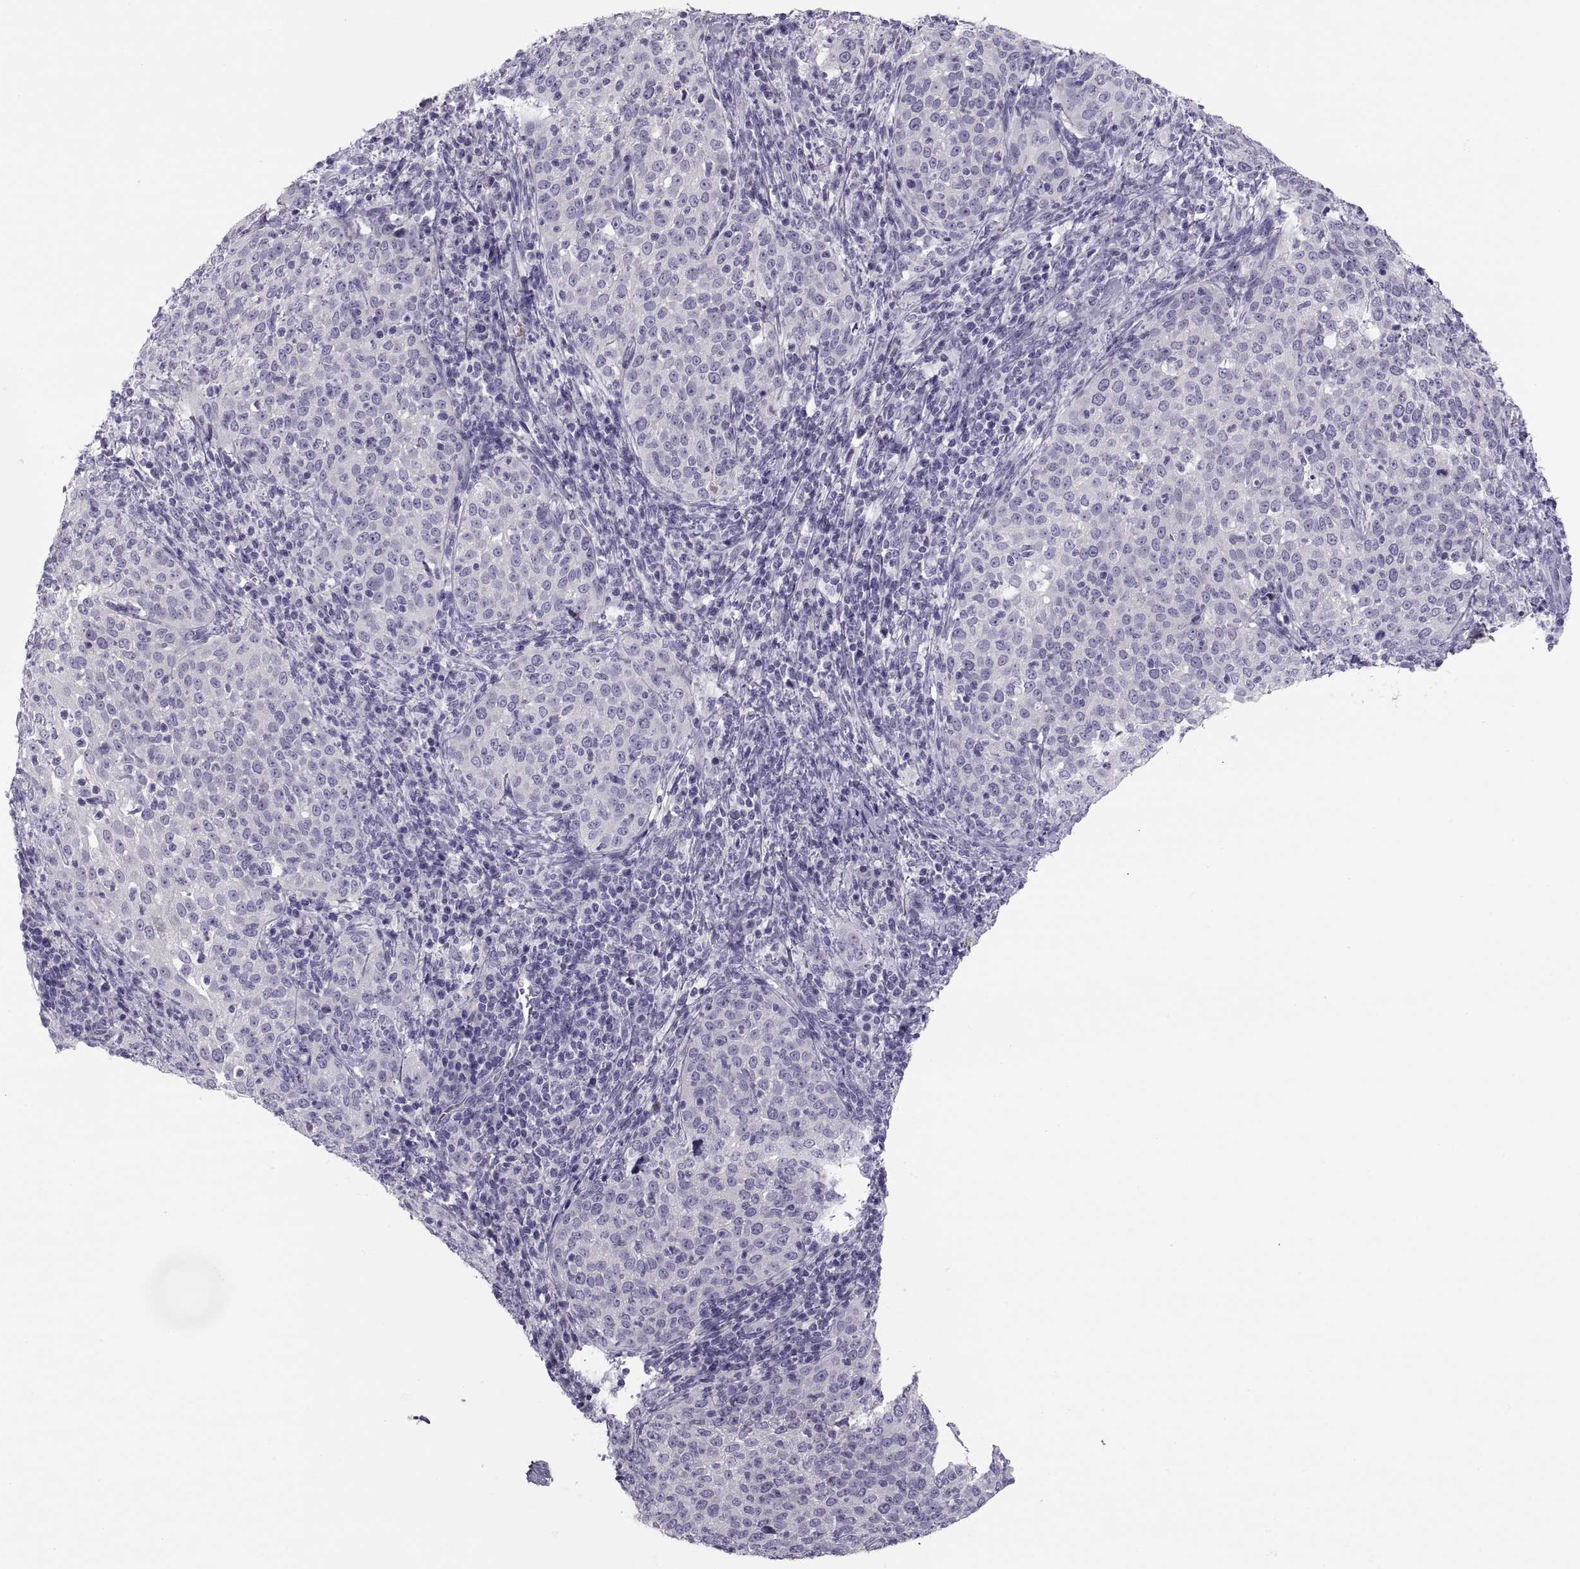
{"staining": {"intensity": "negative", "quantity": "none", "location": "none"}, "tissue": "cervical cancer", "cell_type": "Tumor cells", "image_type": "cancer", "snomed": [{"axis": "morphology", "description": "Squamous cell carcinoma, NOS"}, {"axis": "topography", "description": "Cervix"}], "caption": "Human squamous cell carcinoma (cervical) stained for a protein using immunohistochemistry (IHC) displays no positivity in tumor cells.", "gene": "MAGEB2", "patient": {"sex": "female", "age": 51}}